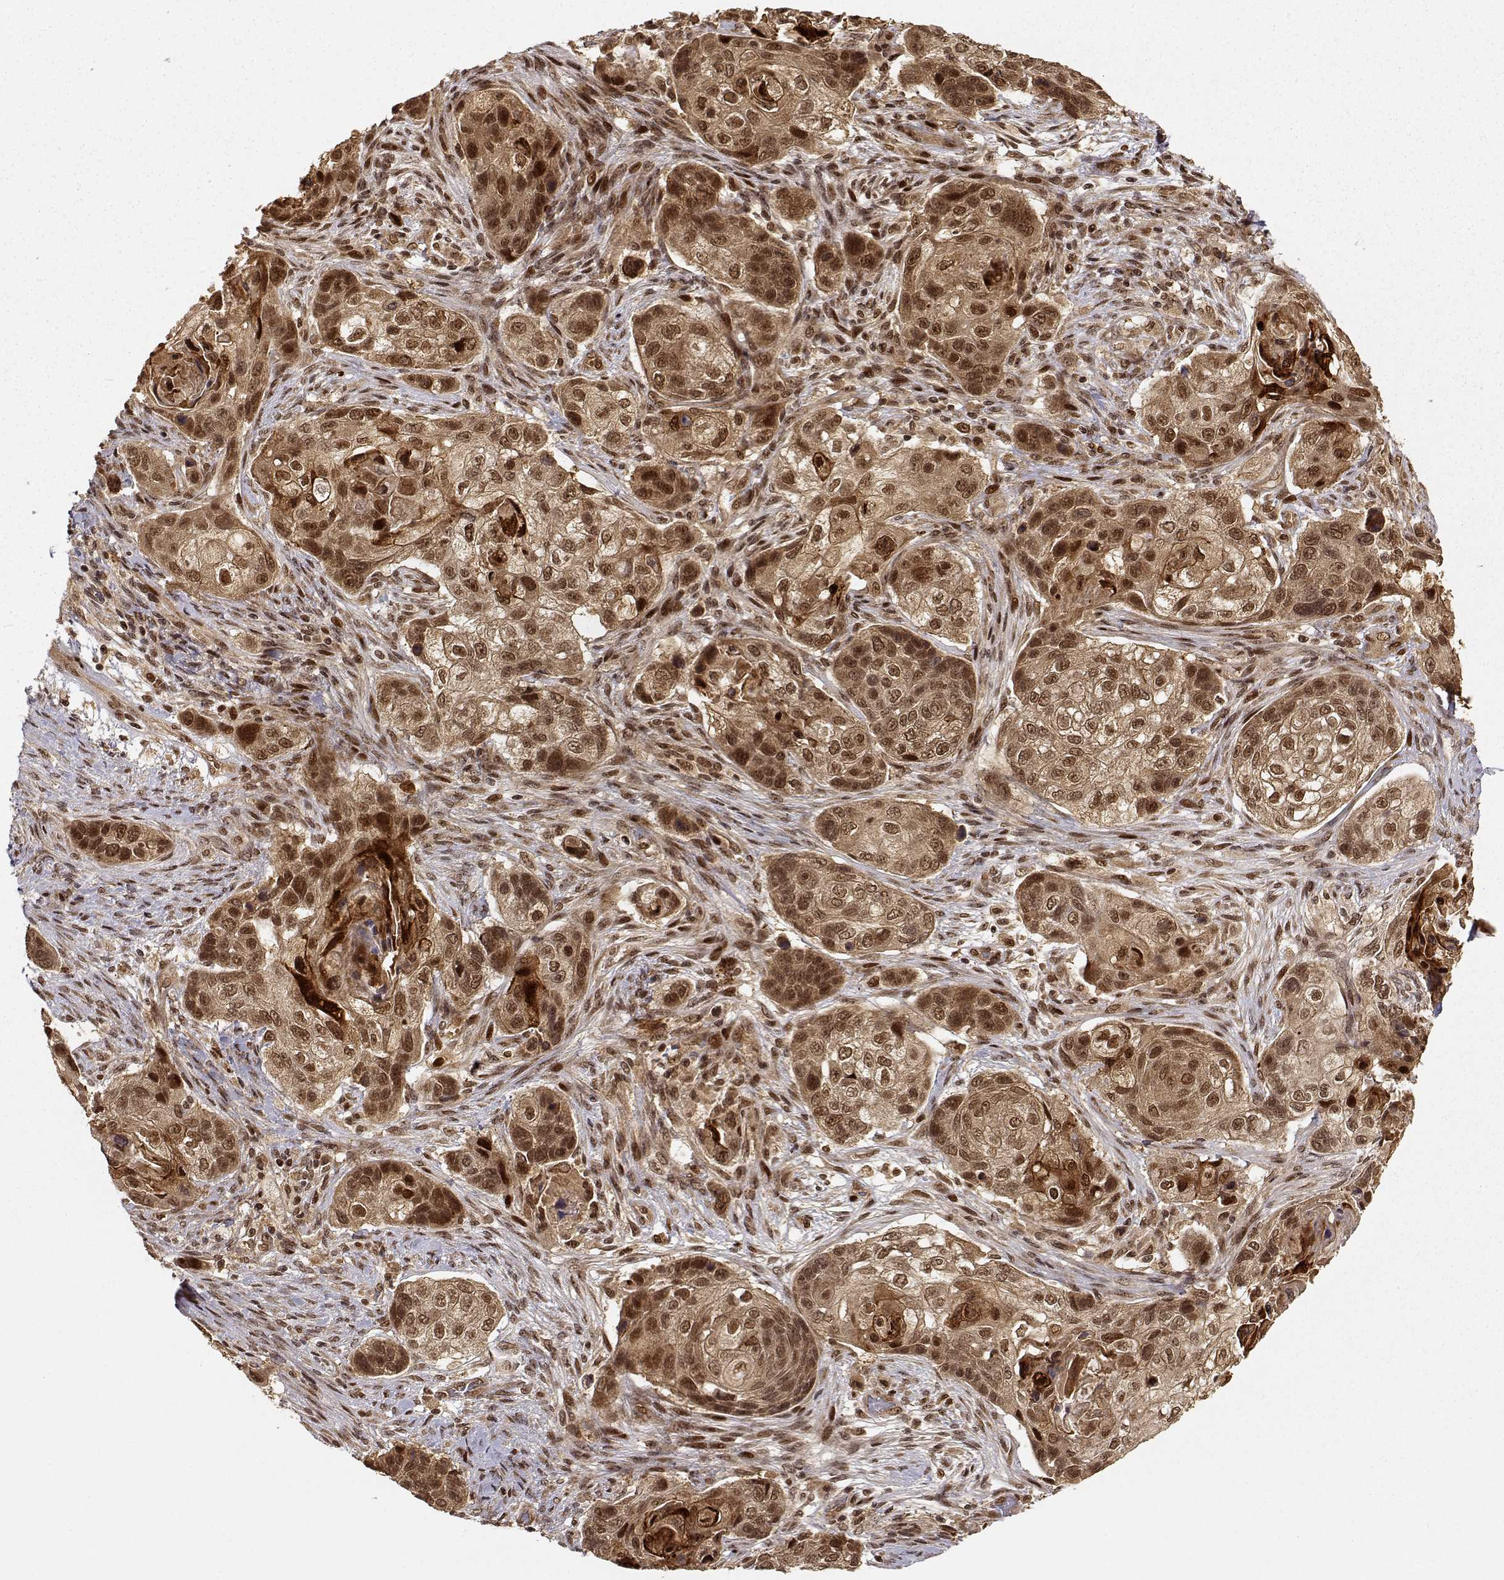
{"staining": {"intensity": "strong", "quantity": ">75%", "location": "cytoplasmic/membranous,nuclear"}, "tissue": "lung cancer", "cell_type": "Tumor cells", "image_type": "cancer", "snomed": [{"axis": "morphology", "description": "Squamous cell carcinoma, NOS"}, {"axis": "topography", "description": "Lung"}], "caption": "Immunohistochemistry micrograph of neoplastic tissue: lung cancer (squamous cell carcinoma) stained using IHC displays high levels of strong protein expression localized specifically in the cytoplasmic/membranous and nuclear of tumor cells, appearing as a cytoplasmic/membranous and nuclear brown color.", "gene": "MAEA", "patient": {"sex": "male", "age": 69}}